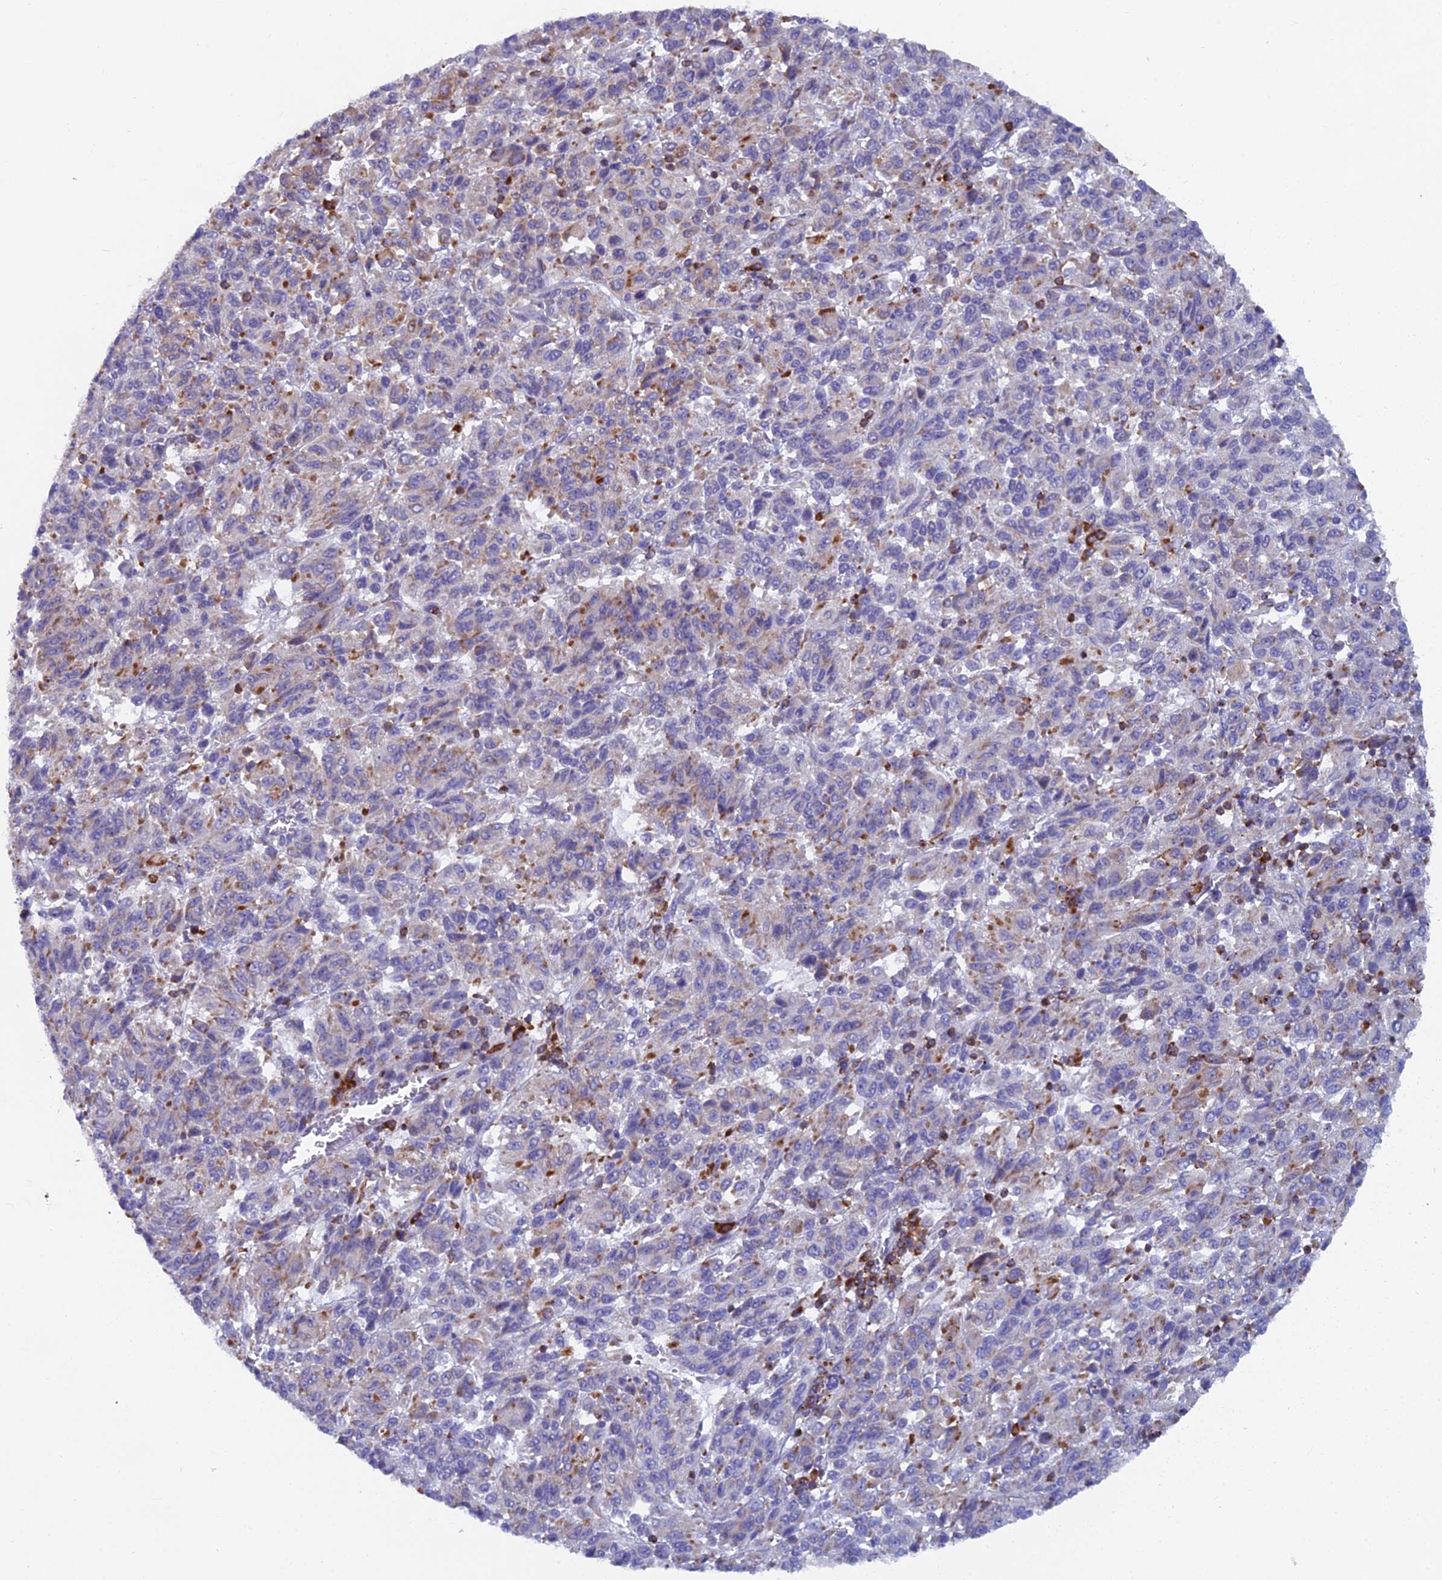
{"staining": {"intensity": "negative", "quantity": "none", "location": "none"}, "tissue": "melanoma", "cell_type": "Tumor cells", "image_type": "cancer", "snomed": [{"axis": "morphology", "description": "Malignant melanoma, Metastatic site"}, {"axis": "topography", "description": "Lung"}], "caption": "A histopathology image of melanoma stained for a protein demonstrates no brown staining in tumor cells.", "gene": "ABI3BP", "patient": {"sex": "male", "age": 64}}